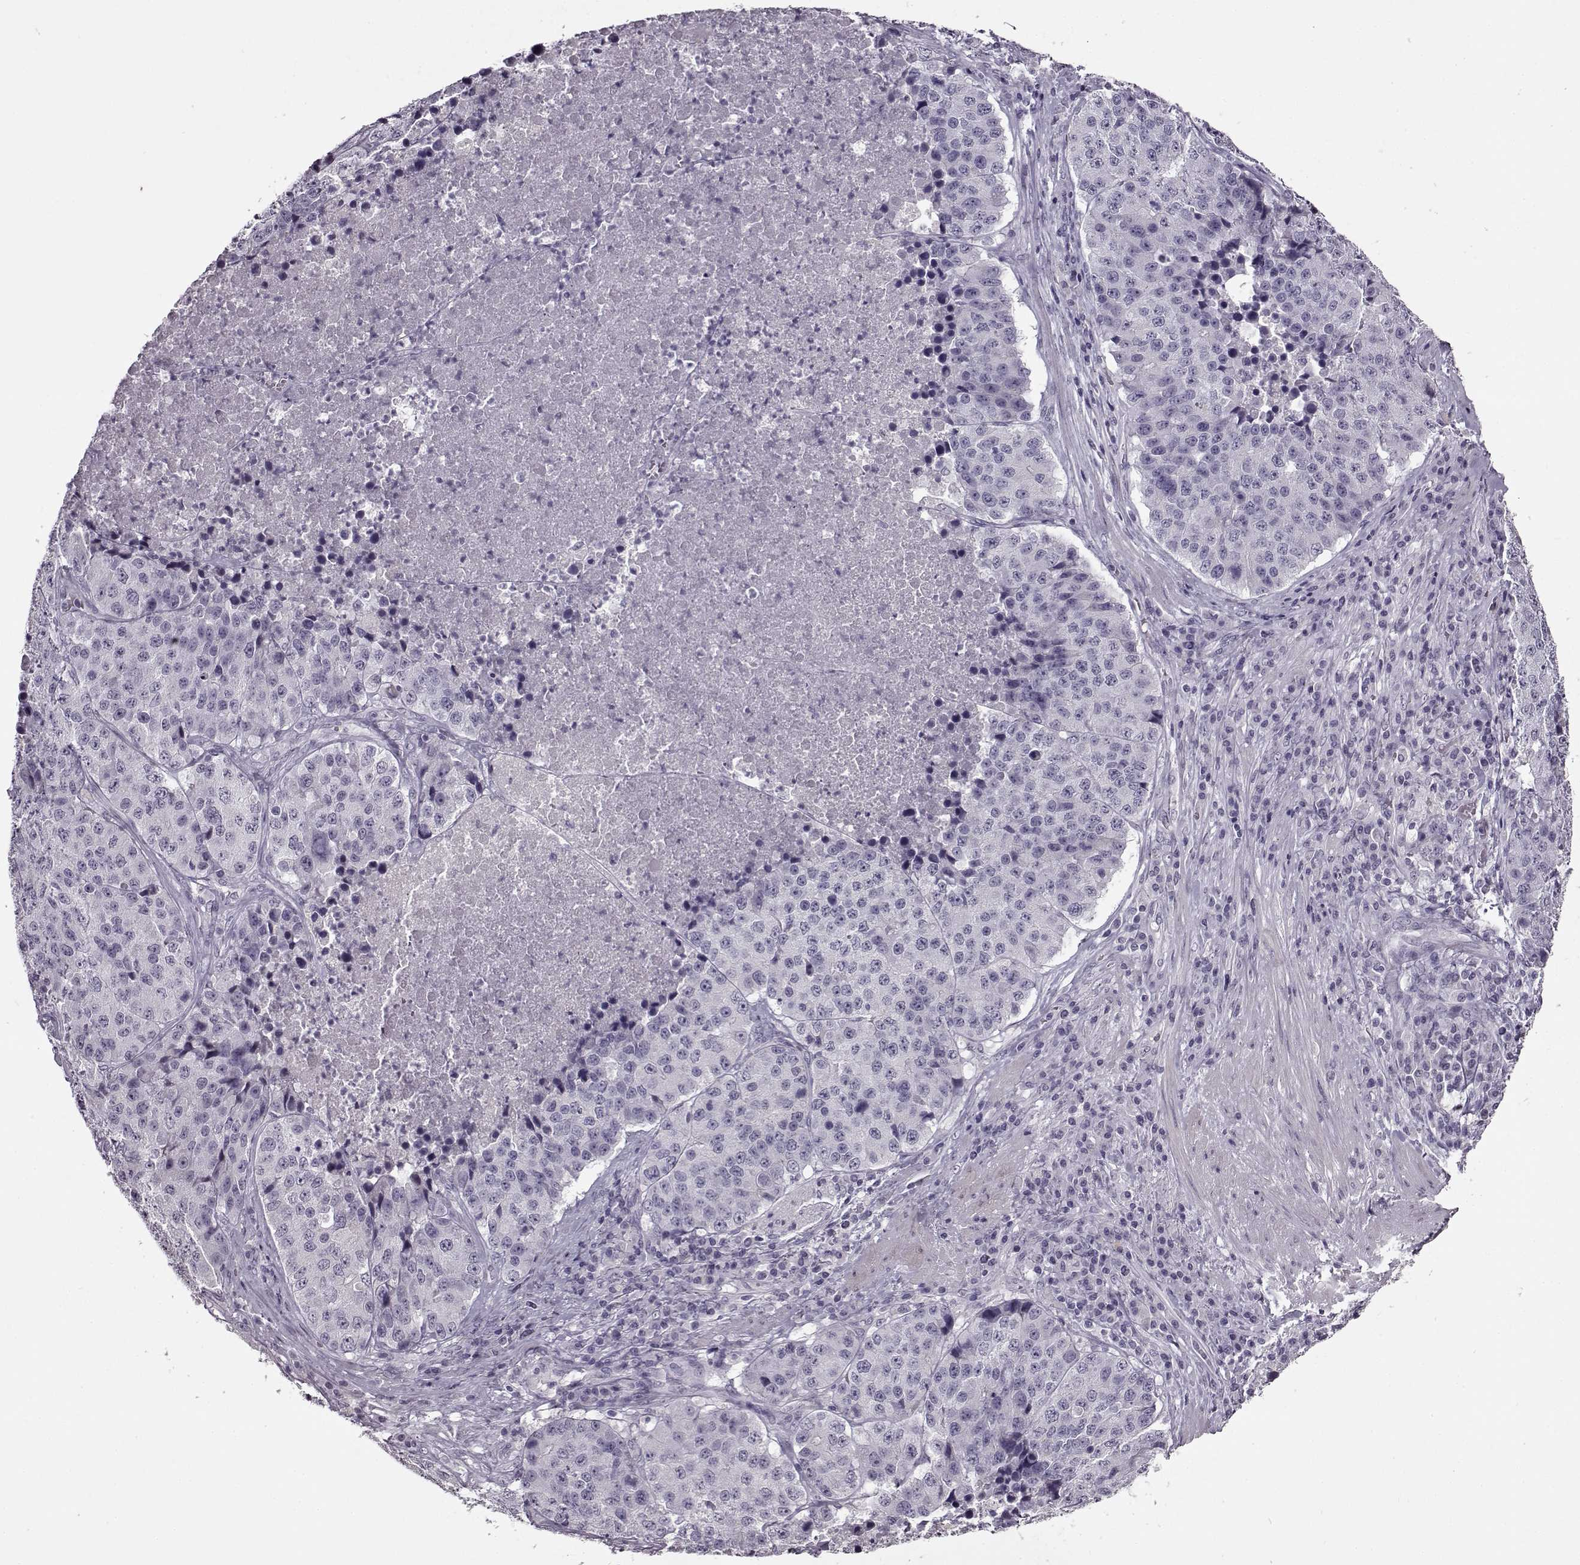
{"staining": {"intensity": "negative", "quantity": "none", "location": "none"}, "tissue": "stomach cancer", "cell_type": "Tumor cells", "image_type": "cancer", "snomed": [{"axis": "morphology", "description": "Adenocarcinoma, NOS"}, {"axis": "topography", "description": "Stomach"}], "caption": "IHC image of human adenocarcinoma (stomach) stained for a protein (brown), which exhibits no staining in tumor cells. (DAB (3,3'-diaminobenzidine) immunohistochemistry visualized using brightfield microscopy, high magnification).", "gene": "FSHB", "patient": {"sex": "male", "age": 71}}